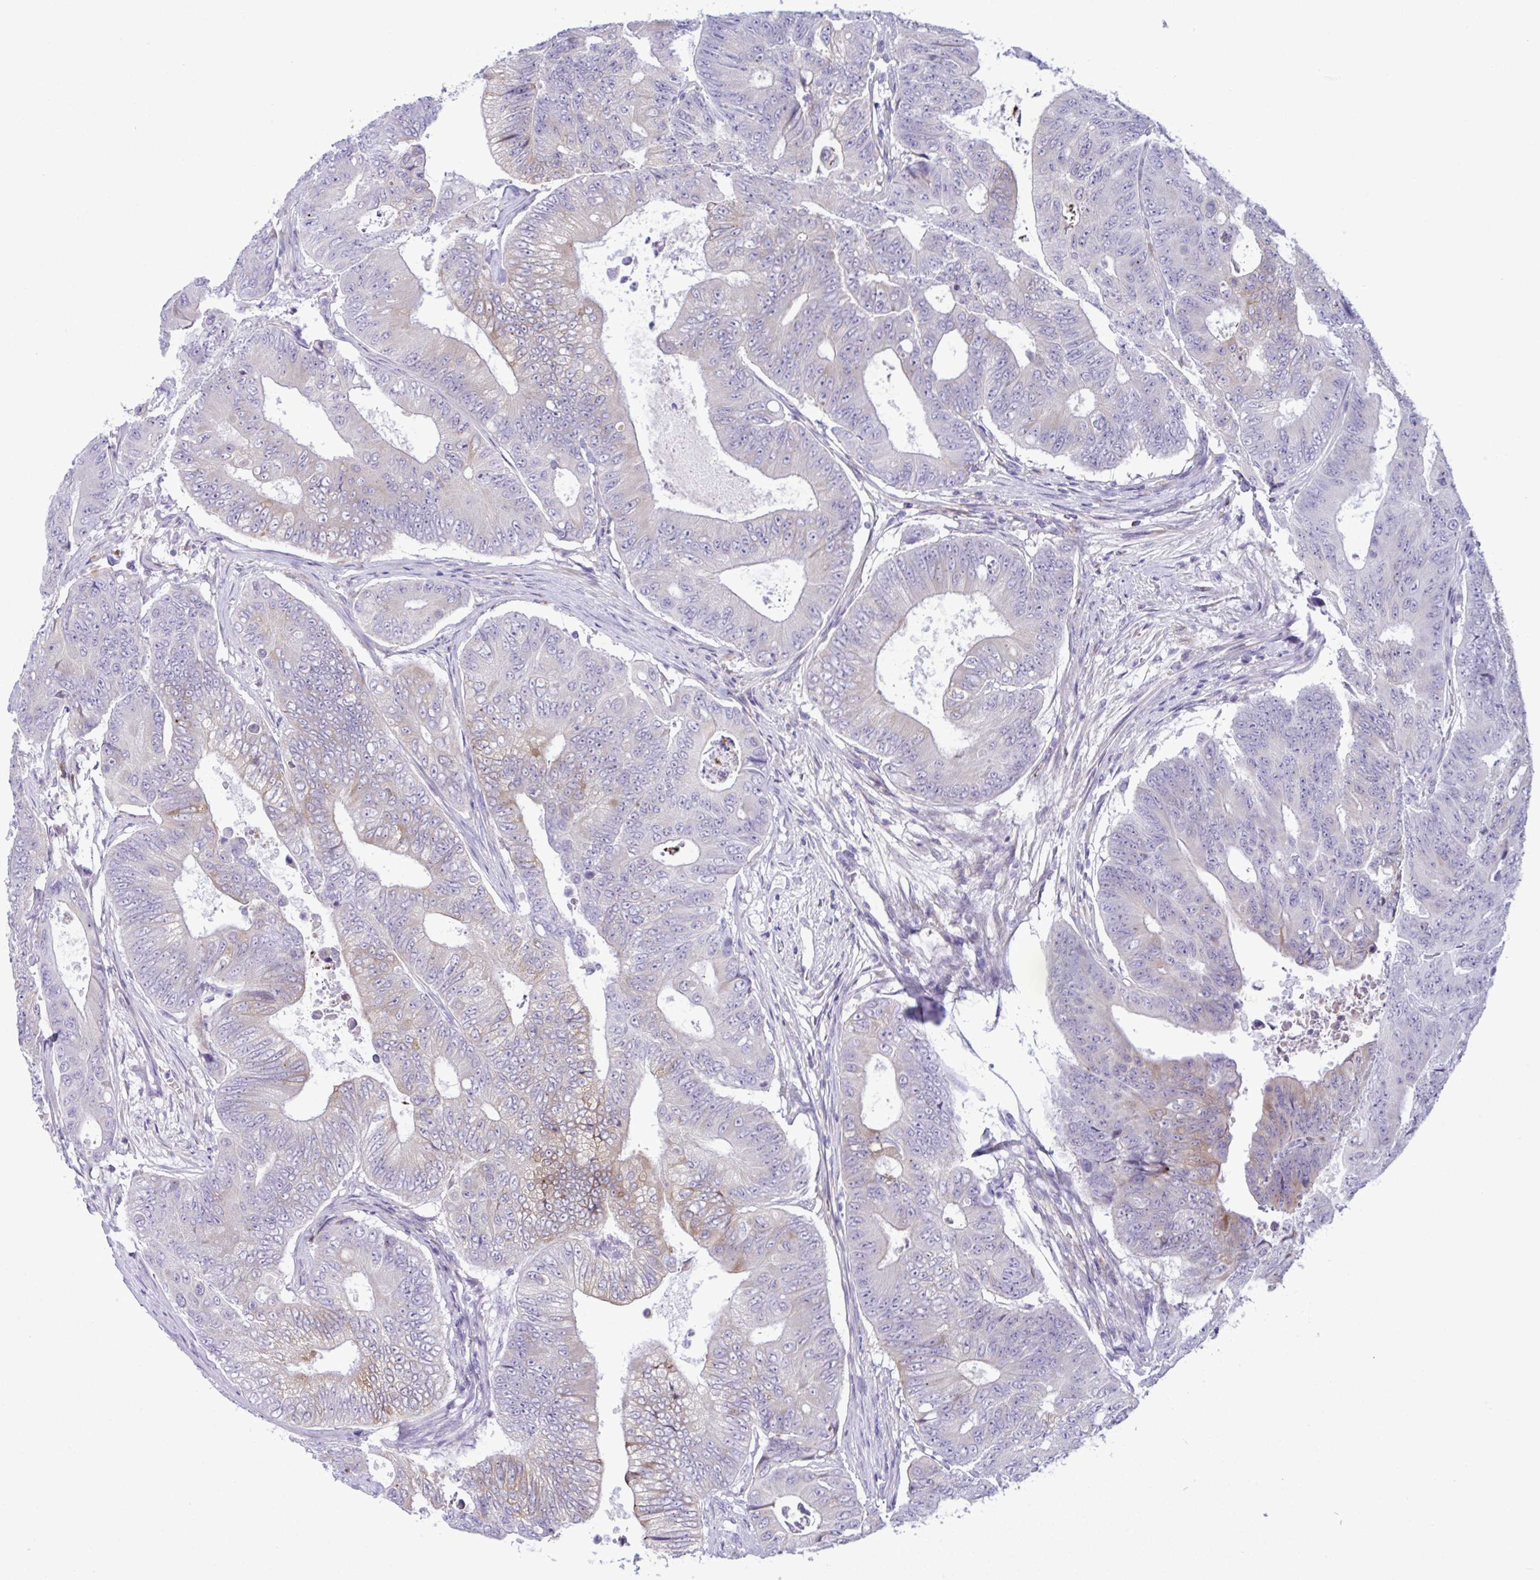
{"staining": {"intensity": "weak", "quantity": "<25%", "location": "cytoplasmic/membranous"}, "tissue": "colorectal cancer", "cell_type": "Tumor cells", "image_type": "cancer", "snomed": [{"axis": "morphology", "description": "Adenocarcinoma, NOS"}, {"axis": "topography", "description": "Colon"}], "caption": "A high-resolution image shows immunohistochemistry (IHC) staining of colorectal cancer (adenocarcinoma), which reveals no significant positivity in tumor cells. (DAB (3,3'-diaminobenzidine) immunohistochemistry (IHC), high magnification).", "gene": "SREBF1", "patient": {"sex": "female", "age": 48}}